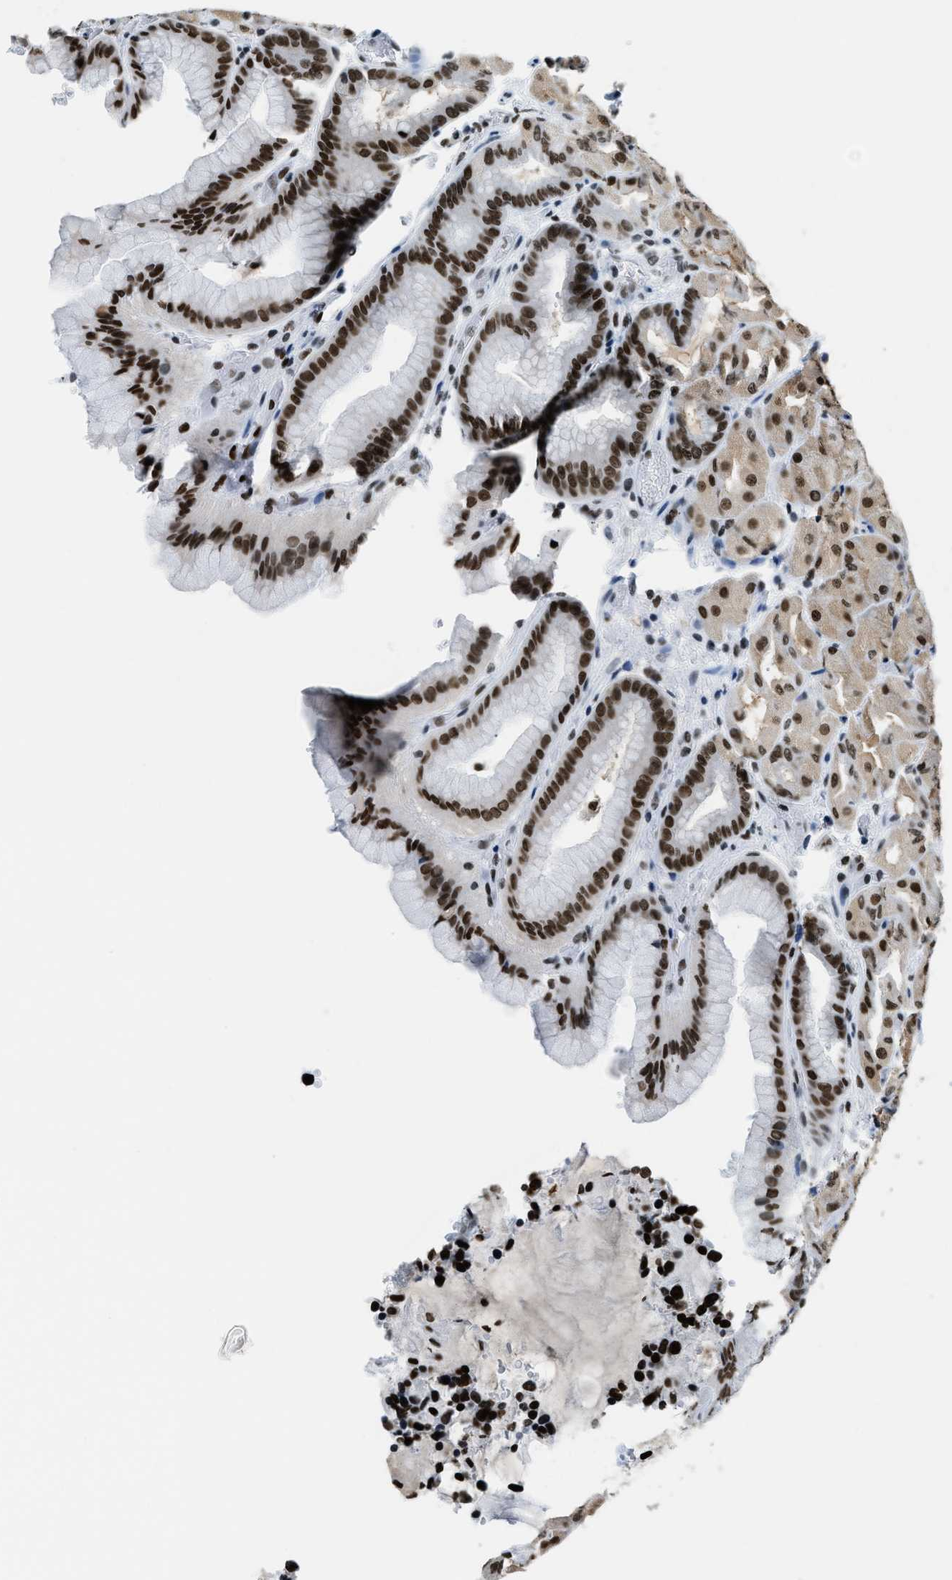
{"staining": {"intensity": "strong", "quantity": ">75%", "location": "nuclear"}, "tissue": "stomach", "cell_type": "Glandular cells", "image_type": "normal", "snomed": [{"axis": "morphology", "description": "Normal tissue, NOS"}, {"axis": "morphology", "description": "Carcinoid, malignant, NOS"}, {"axis": "topography", "description": "Stomach, upper"}], "caption": "This histopathology image demonstrates immunohistochemistry (IHC) staining of unremarkable human stomach, with high strong nuclear positivity in approximately >75% of glandular cells.", "gene": "TOP1", "patient": {"sex": "male", "age": 39}}